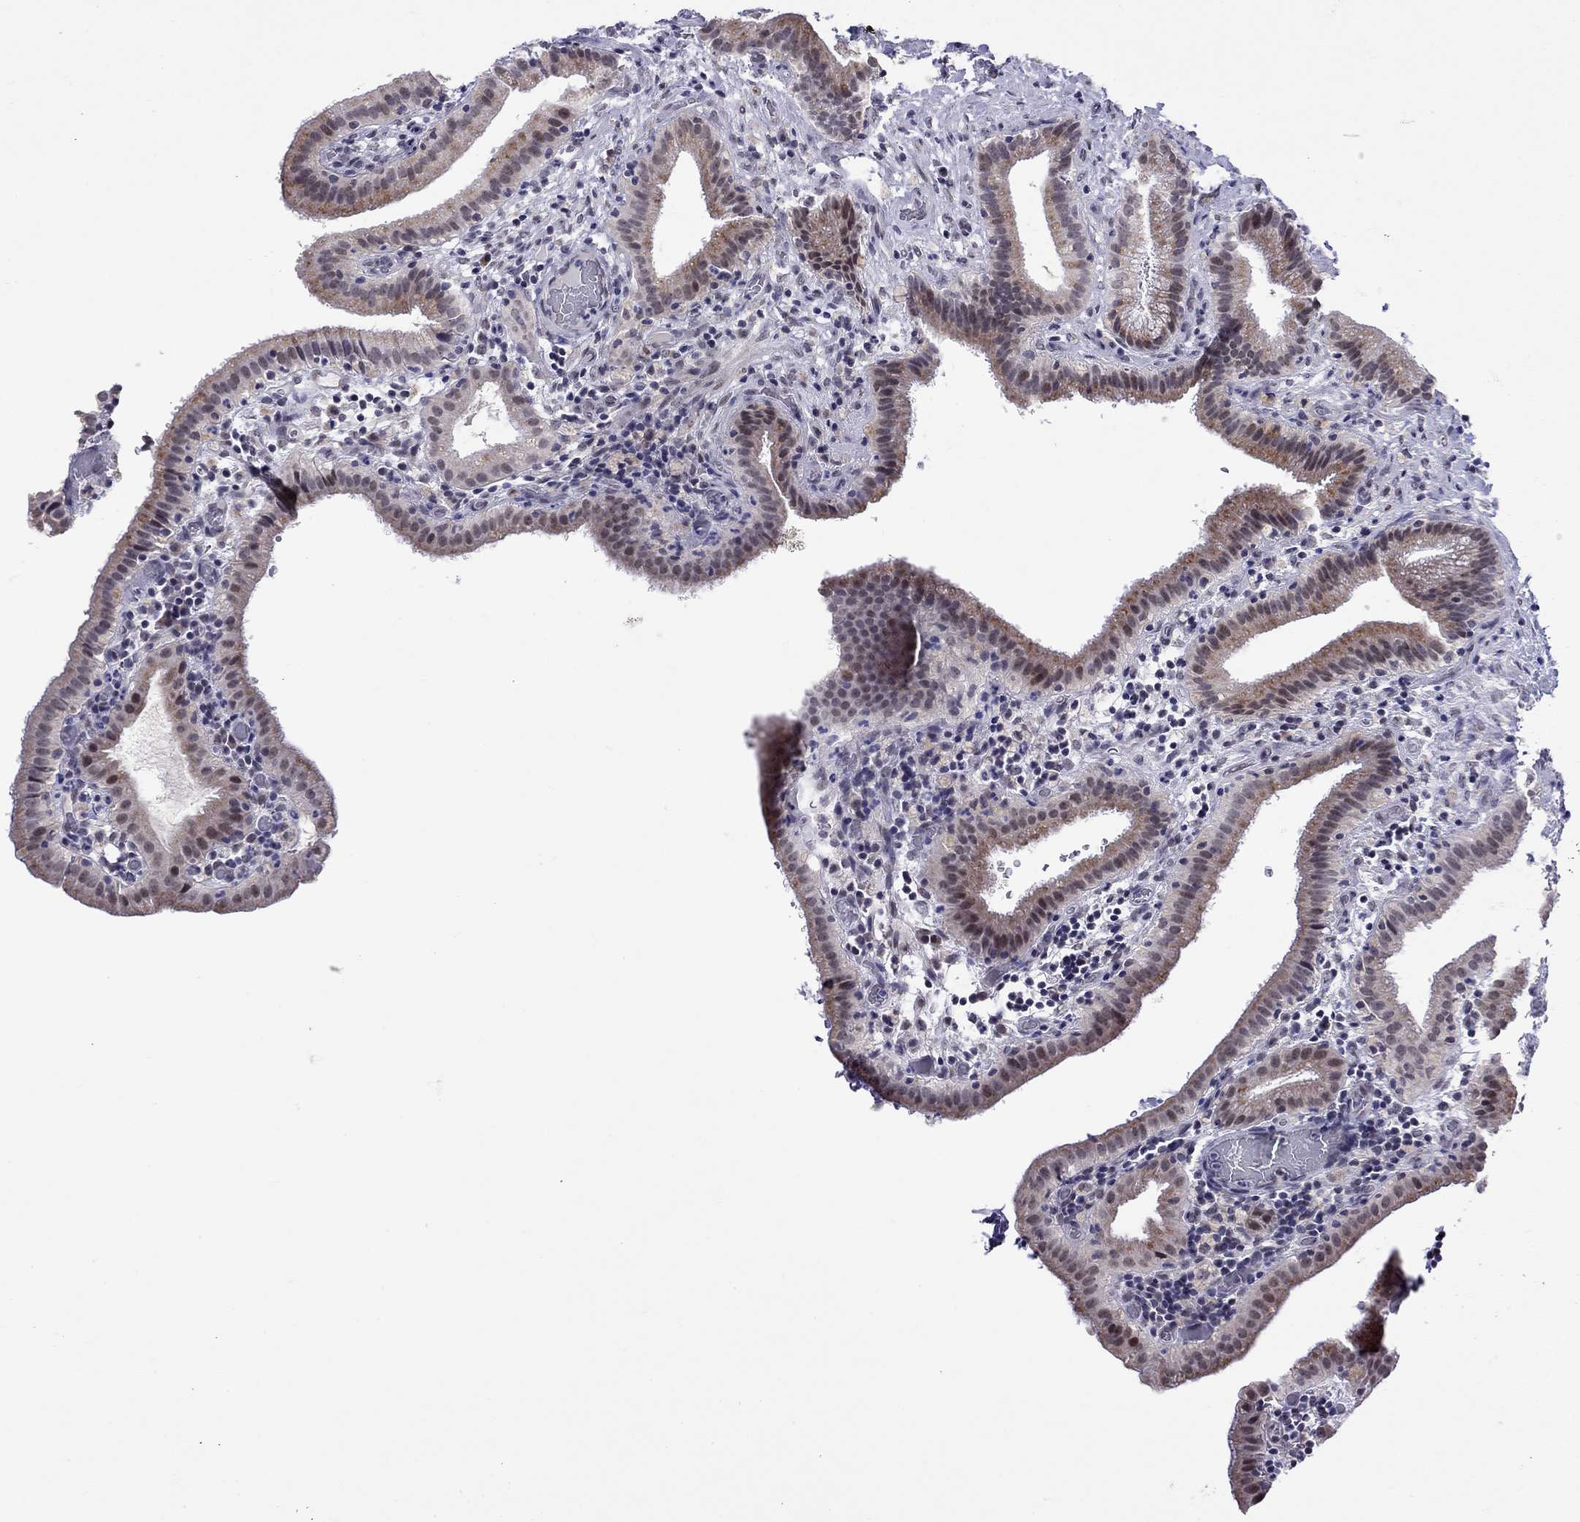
{"staining": {"intensity": "moderate", "quantity": "<25%", "location": "cytoplasmic/membranous,nuclear"}, "tissue": "gallbladder", "cell_type": "Glandular cells", "image_type": "normal", "snomed": [{"axis": "morphology", "description": "Normal tissue, NOS"}, {"axis": "topography", "description": "Gallbladder"}], "caption": "Protein expression analysis of unremarkable gallbladder shows moderate cytoplasmic/membranous,nuclear staining in about <25% of glandular cells. (DAB = brown stain, brightfield microscopy at high magnification).", "gene": "HES5", "patient": {"sex": "male", "age": 62}}